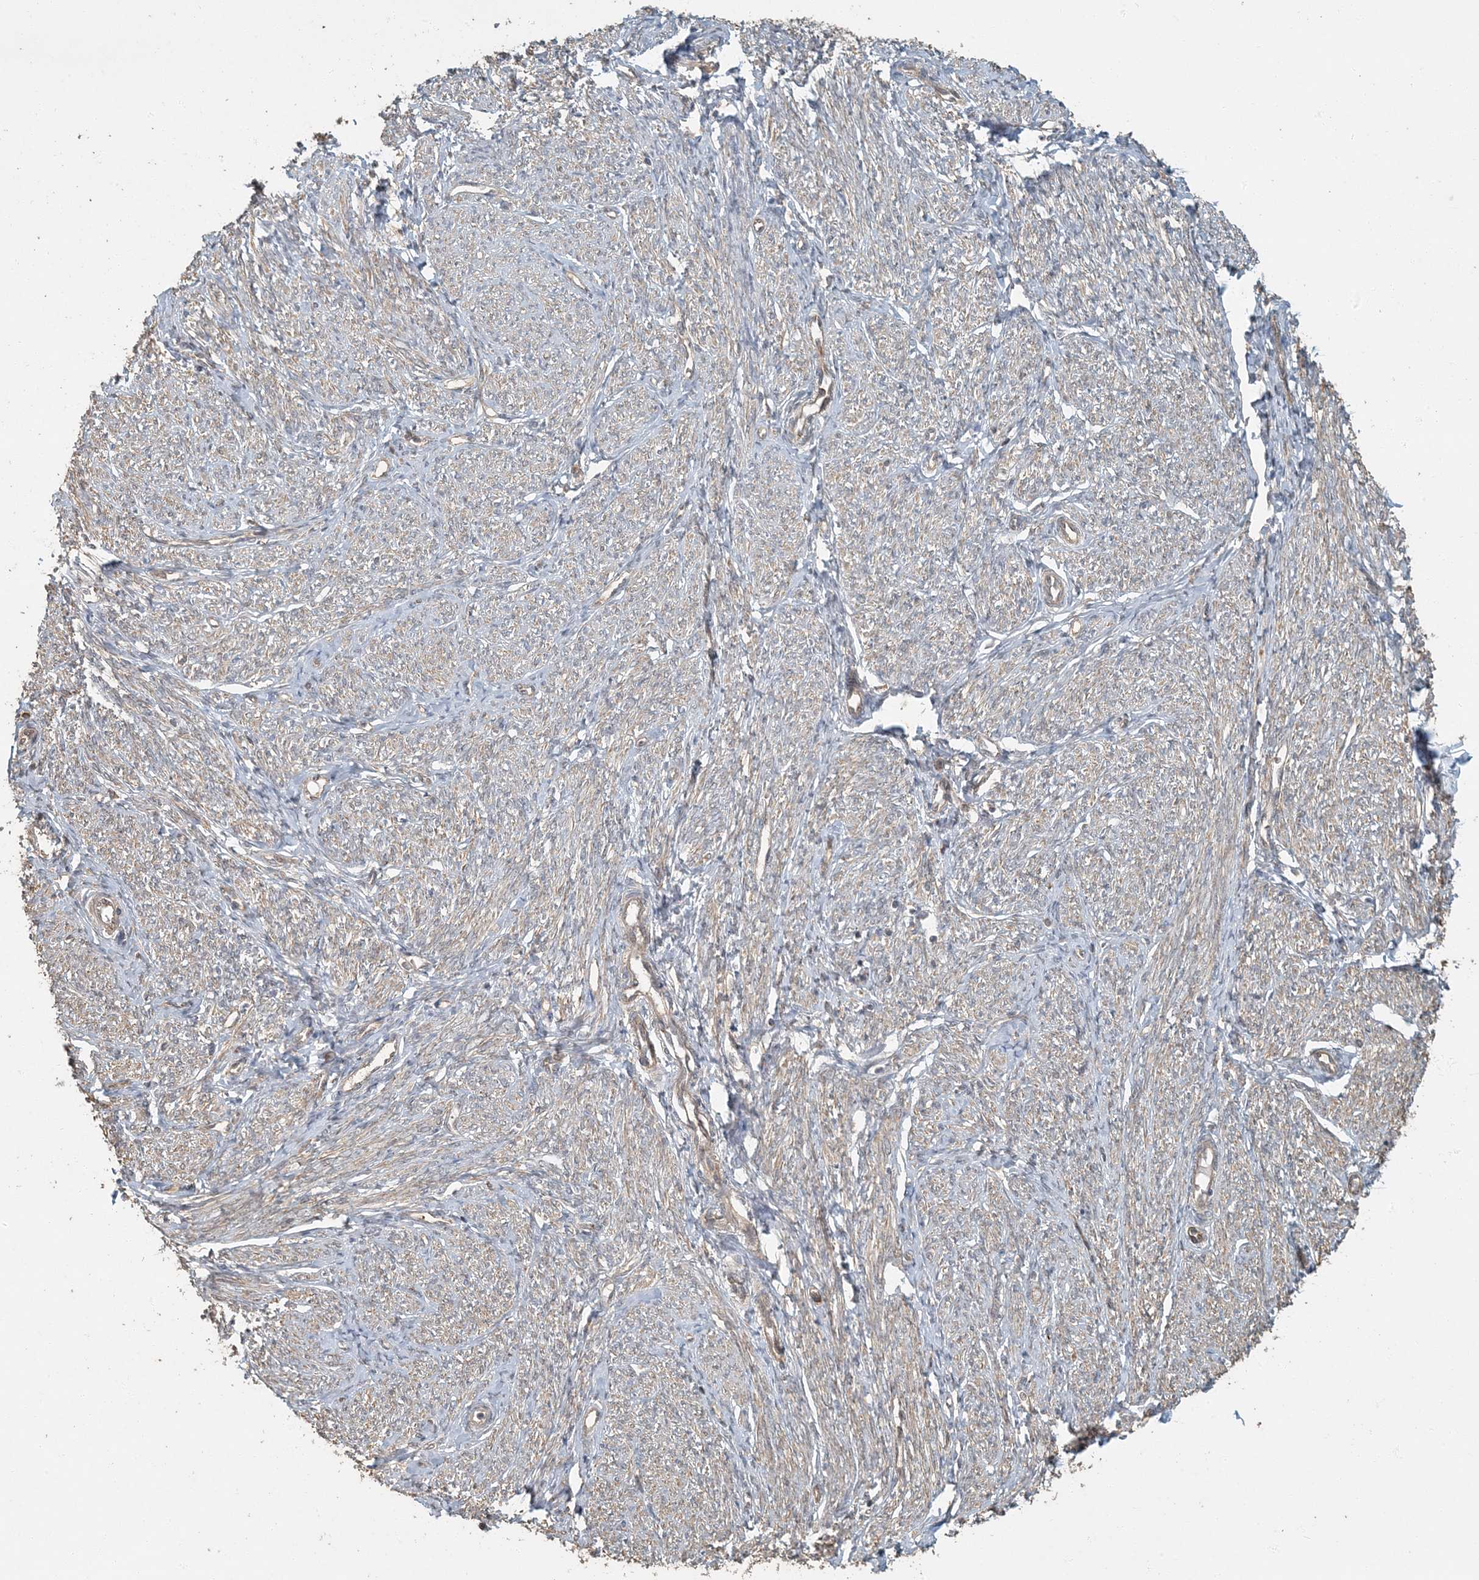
{"staining": {"intensity": "weak", "quantity": "25%-75%", "location": "cytoplasmic/membranous"}, "tissue": "endometrium", "cell_type": "Cells in endometrial stroma", "image_type": "normal", "snomed": [{"axis": "morphology", "description": "Normal tissue, NOS"}, {"axis": "topography", "description": "Endometrium"}], "caption": "IHC of normal human endometrium demonstrates low levels of weak cytoplasmic/membranous expression in about 25%-75% of cells in endometrial stroma.", "gene": "AK9", "patient": {"sex": "female", "age": 72}}